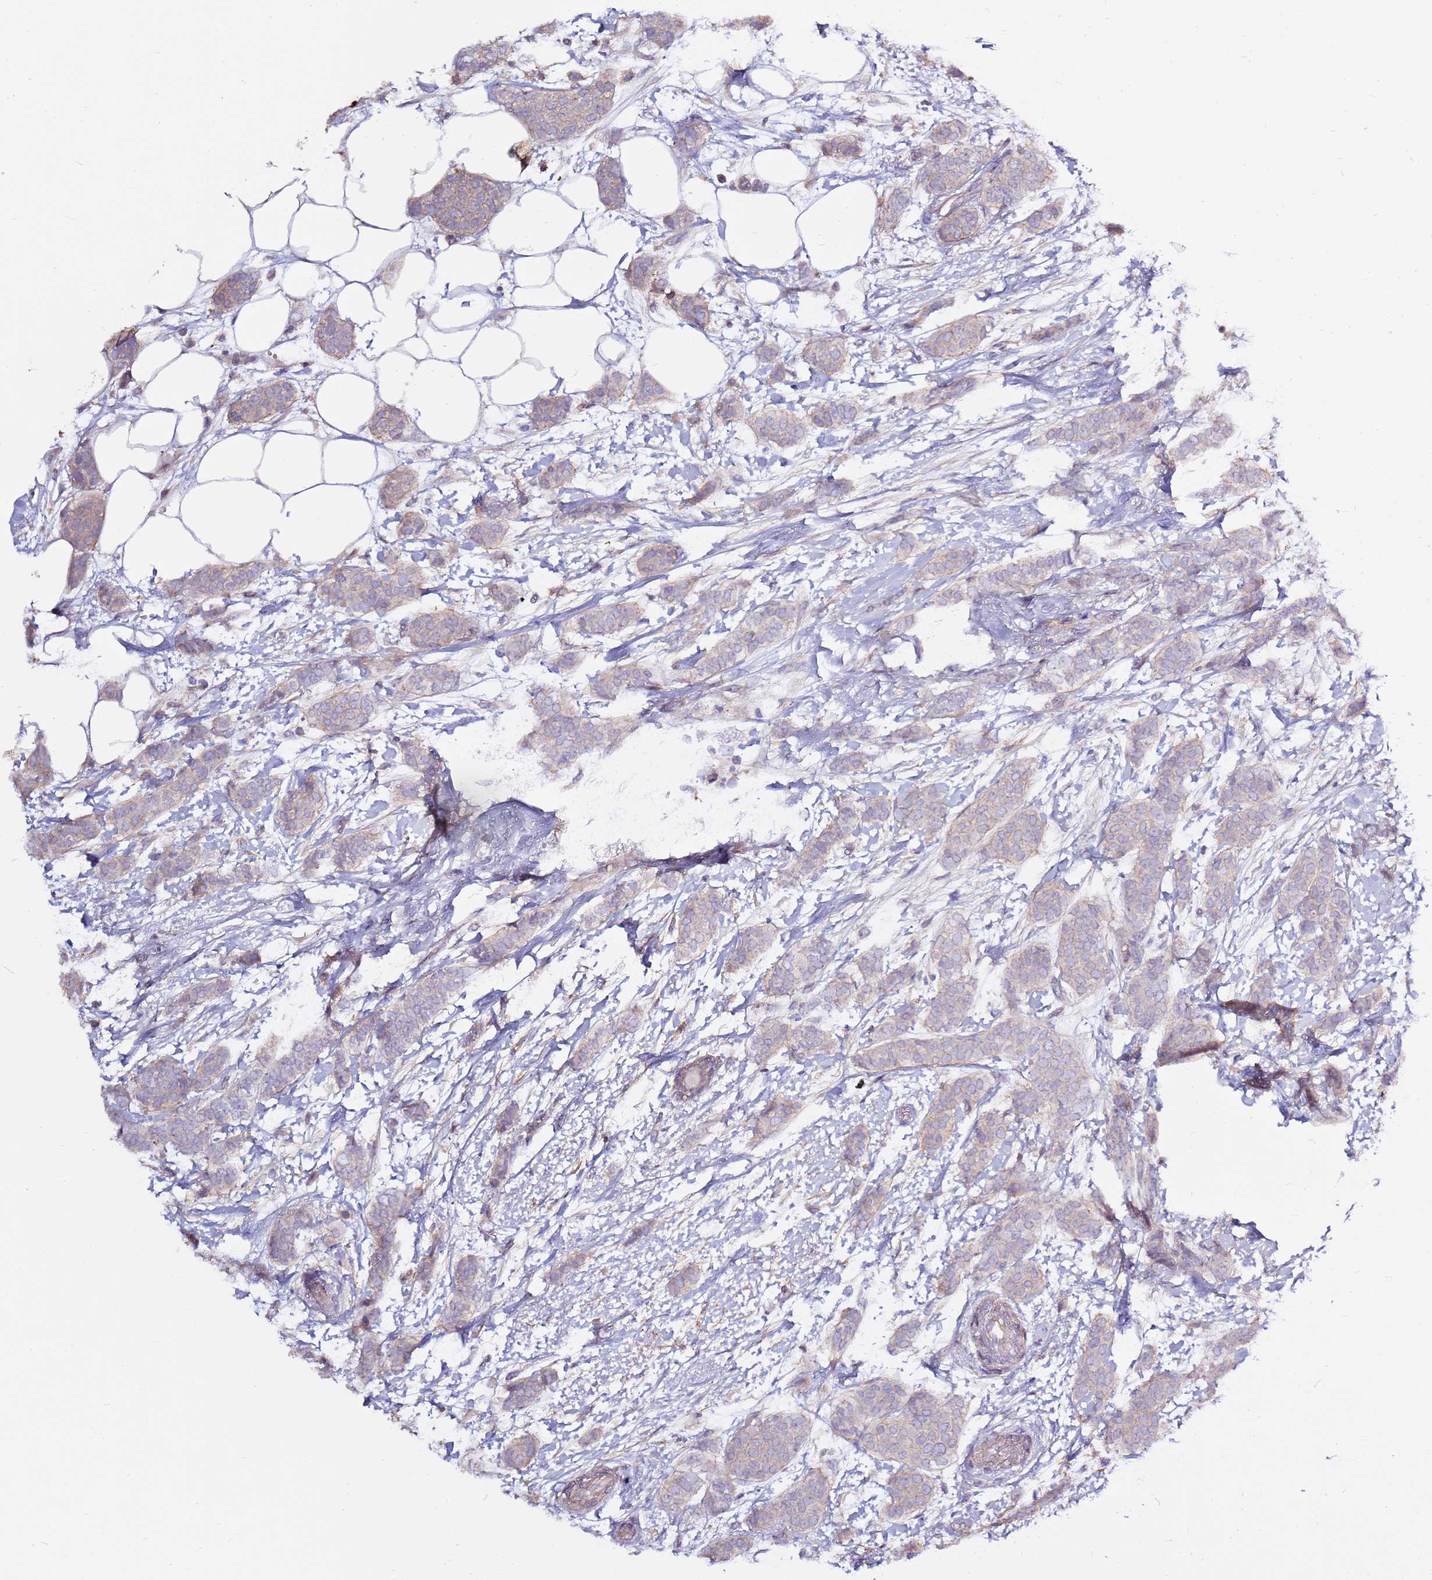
{"staining": {"intensity": "negative", "quantity": "none", "location": "none"}, "tissue": "breast cancer", "cell_type": "Tumor cells", "image_type": "cancer", "snomed": [{"axis": "morphology", "description": "Duct carcinoma"}, {"axis": "topography", "description": "Breast"}], "caption": "Immunohistochemical staining of human breast infiltrating ductal carcinoma demonstrates no significant positivity in tumor cells.", "gene": "EVA1B", "patient": {"sex": "female", "age": 72}}